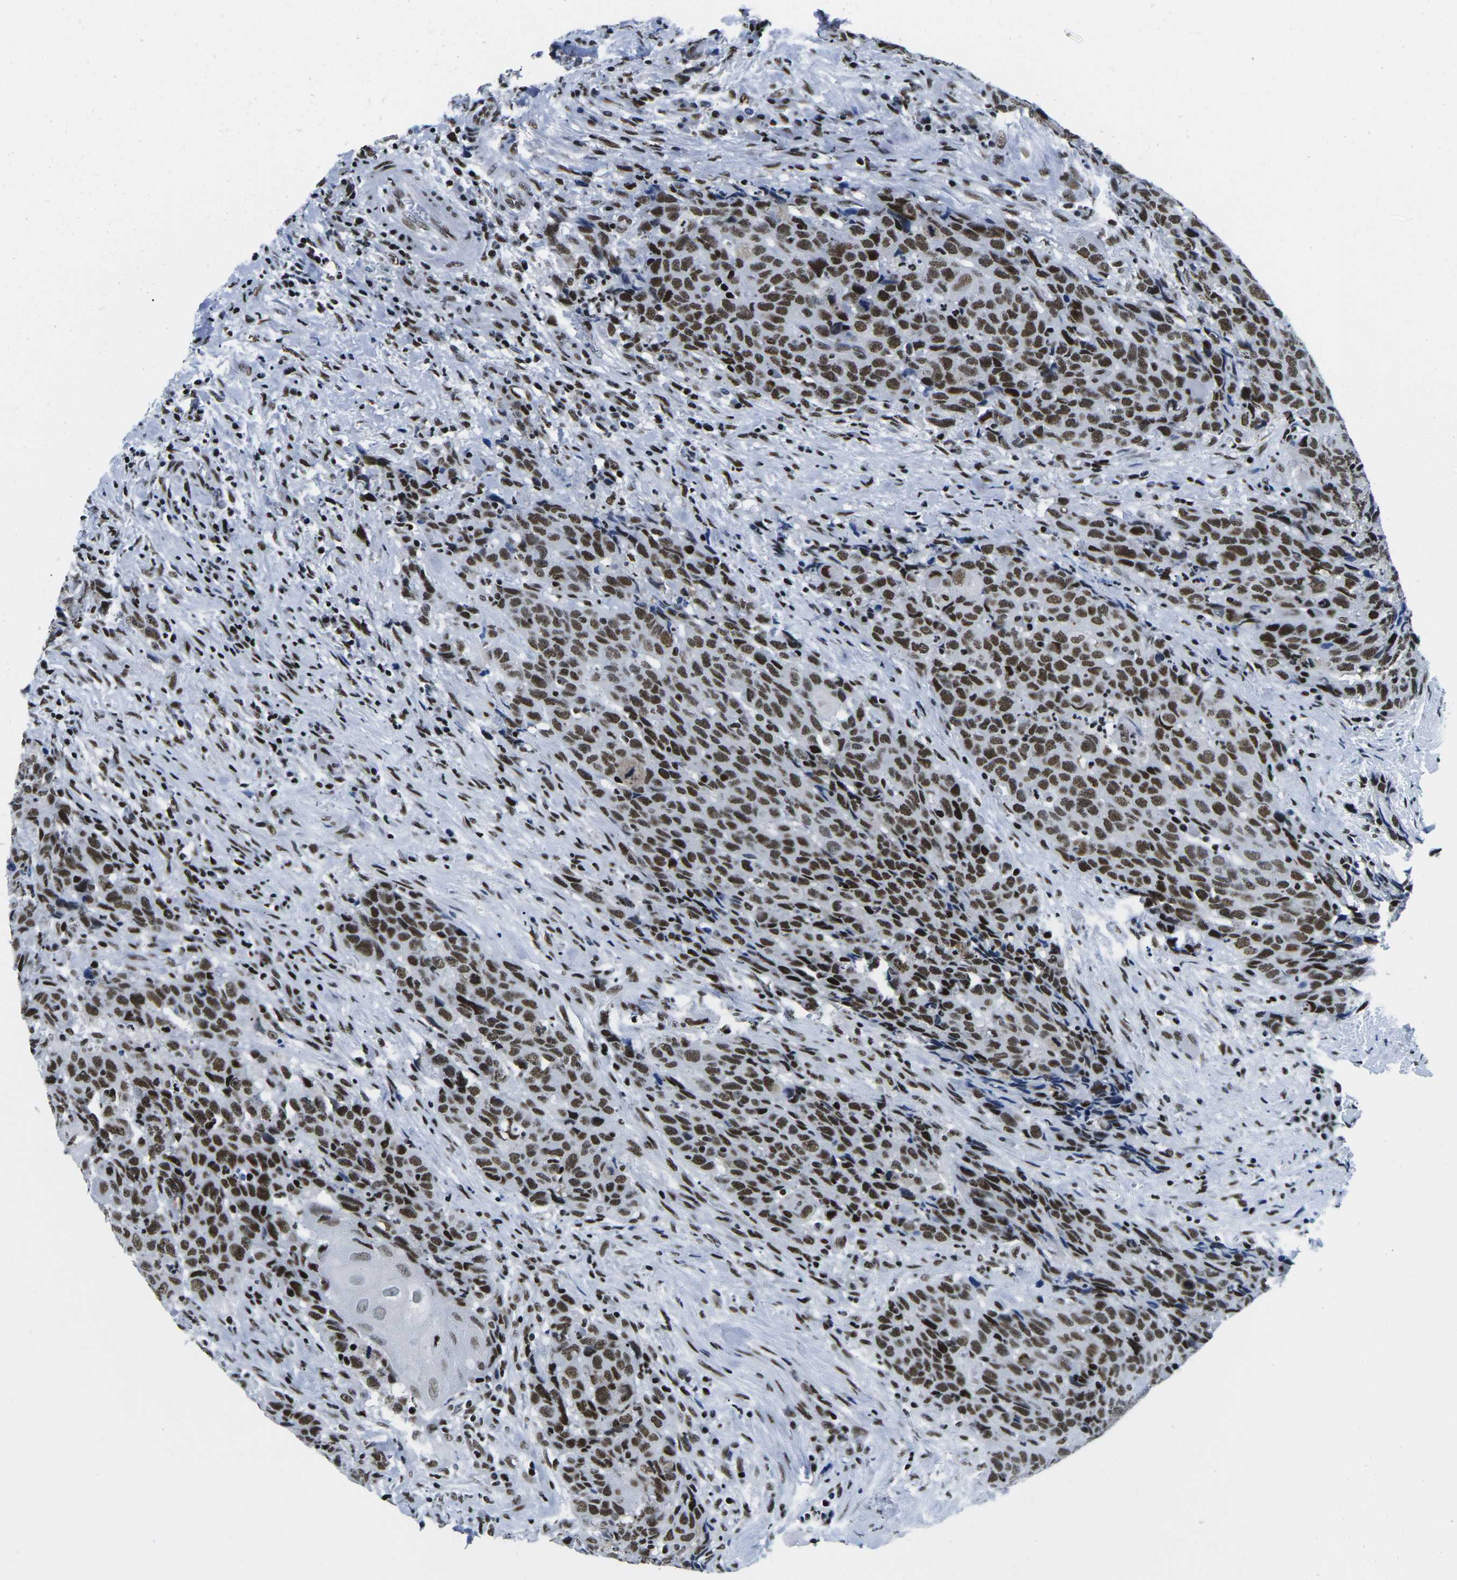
{"staining": {"intensity": "strong", "quantity": ">75%", "location": "nuclear"}, "tissue": "head and neck cancer", "cell_type": "Tumor cells", "image_type": "cancer", "snomed": [{"axis": "morphology", "description": "Squamous cell carcinoma, NOS"}, {"axis": "topography", "description": "Head-Neck"}], "caption": "Immunohistochemistry (IHC) (DAB (3,3'-diaminobenzidine)) staining of human squamous cell carcinoma (head and neck) reveals strong nuclear protein positivity in about >75% of tumor cells.", "gene": "ATF1", "patient": {"sex": "male", "age": 66}}